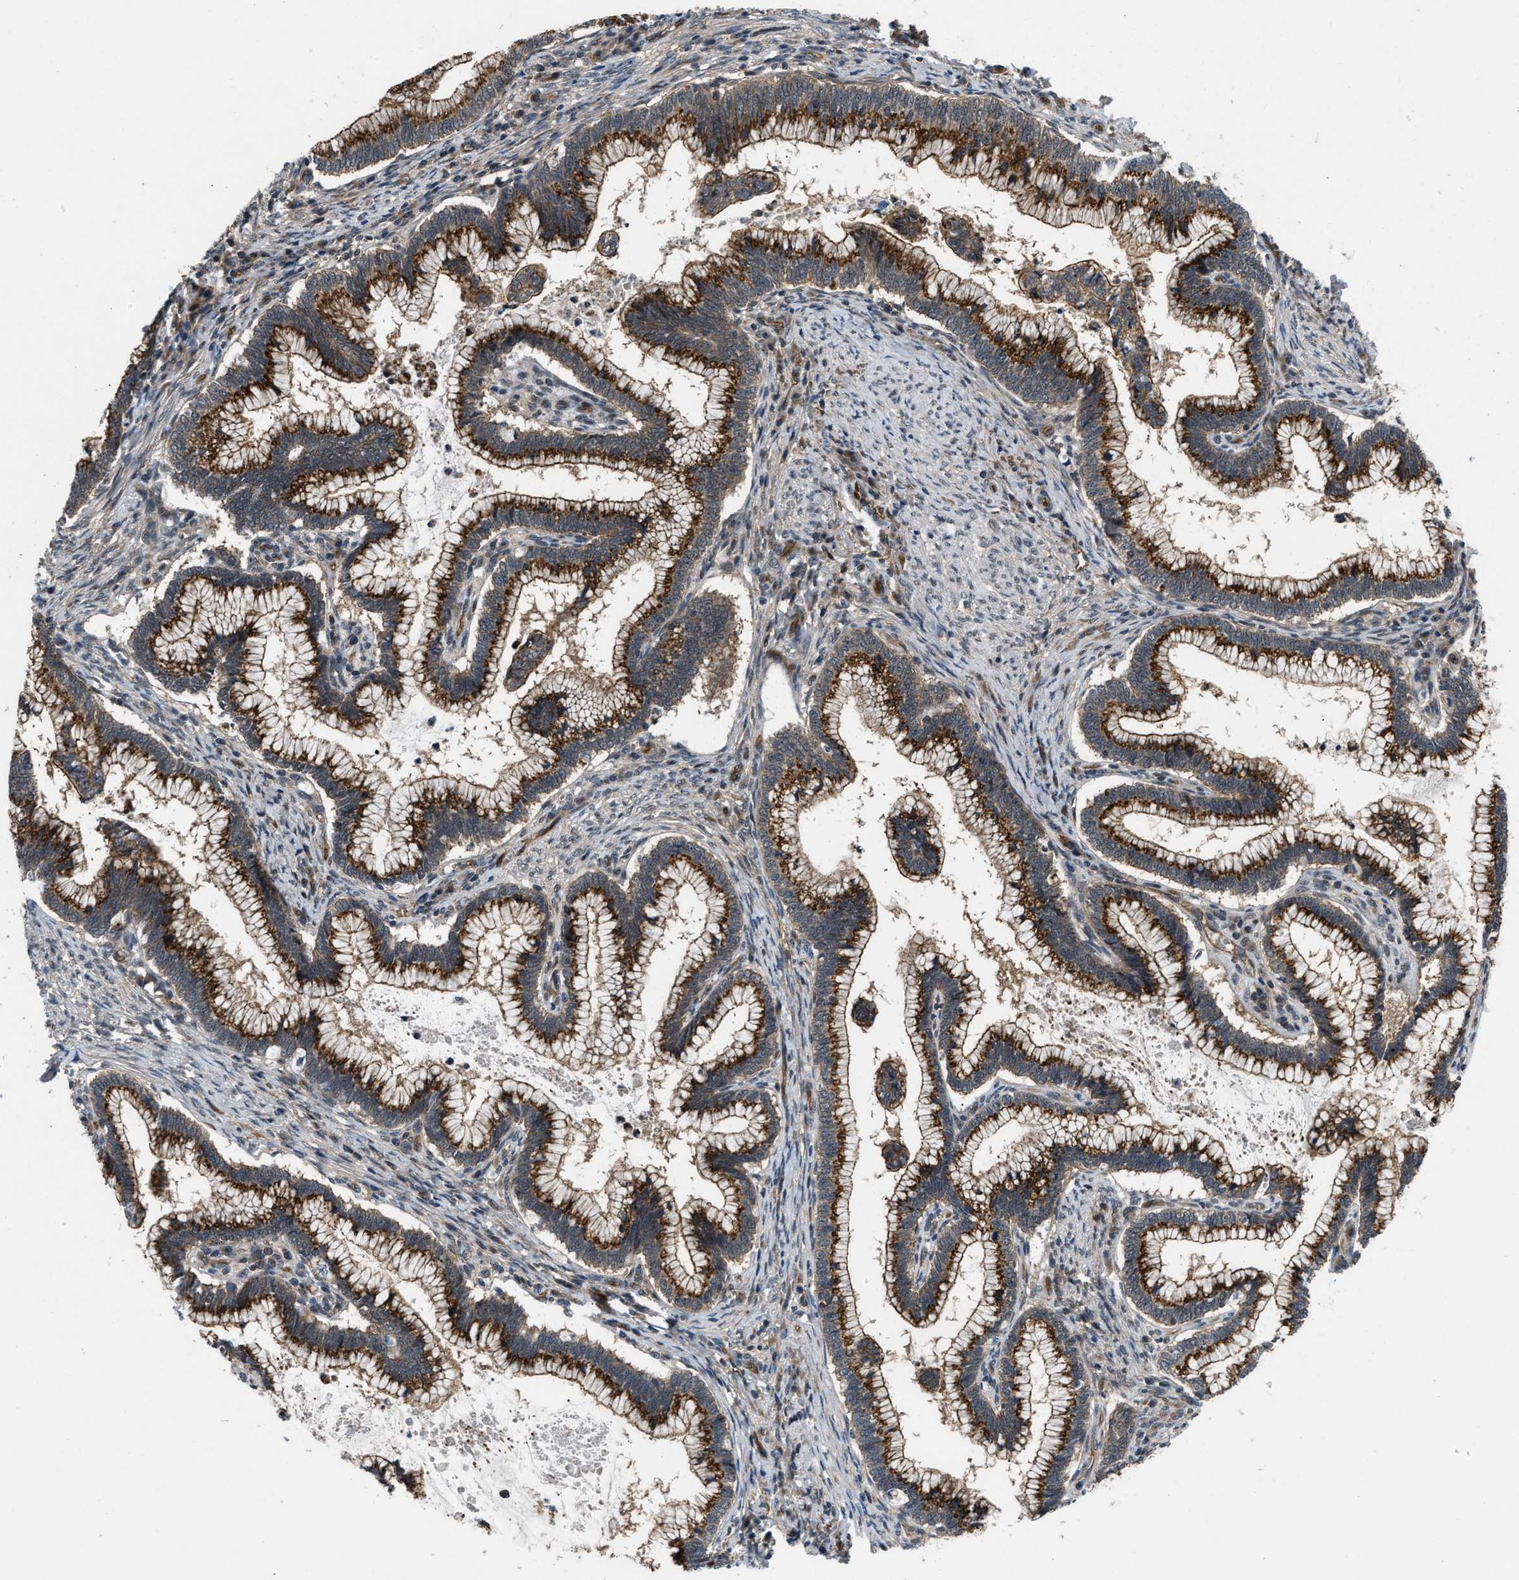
{"staining": {"intensity": "strong", "quantity": ">75%", "location": "cytoplasmic/membranous"}, "tissue": "cervical cancer", "cell_type": "Tumor cells", "image_type": "cancer", "snomed": [{"axis": "morphology", "description": "Adenocarcinoma, NOS"}, {"axis": "topography", "description": "Cervix"}], "caption": "Immunohistochemical staining of adenocarcinoma (cervical) displays strong cytoplasmic/membranous protein positivity in approximately >75% of tumor cells. (DAB IHC, brown staining for protein, blue staining for nuclei).", "gene": "COPS2", "patient": {"sex": "female", "age": 36}}